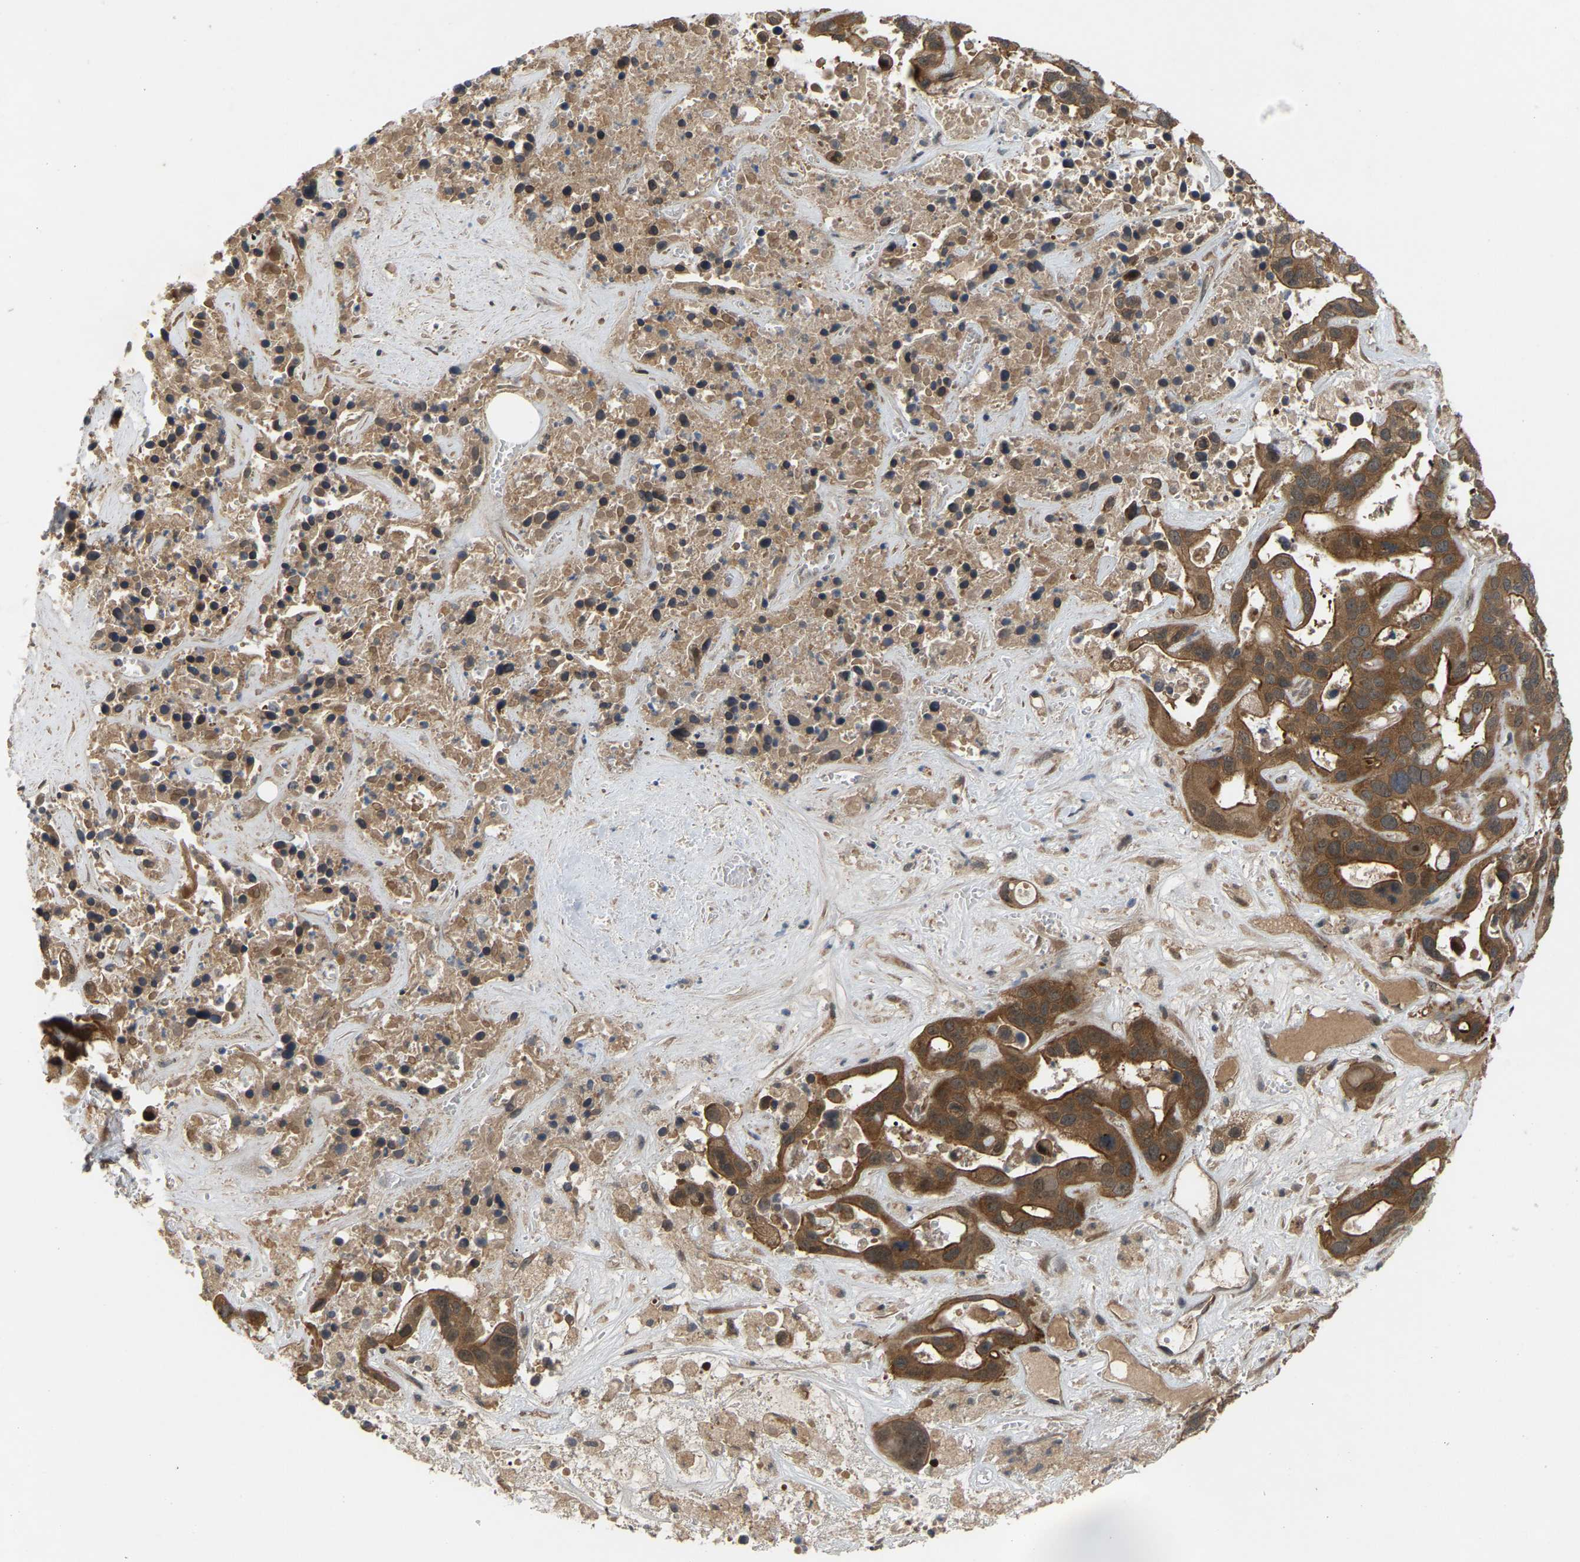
{"staining": {"intensity": "strong", "quantity": ">75%", "location": "cytoplasmic/membranous"}, "tissue": "liver cancer", "cell_type": "Tumor cells", "image_type": "cancer", "snomed": [{"axis": "morphology", "description": "Cholangiocarcinoma"}, {"axis": "topography", "description": "Liver"}], "caption": "A brown stain shows strong cytoplasmic/membranous expression of a protein in liver cholangiocarcinoma tumor cells.", "gene": "CROT", "patient": {"sex": "female", "age": 65}}